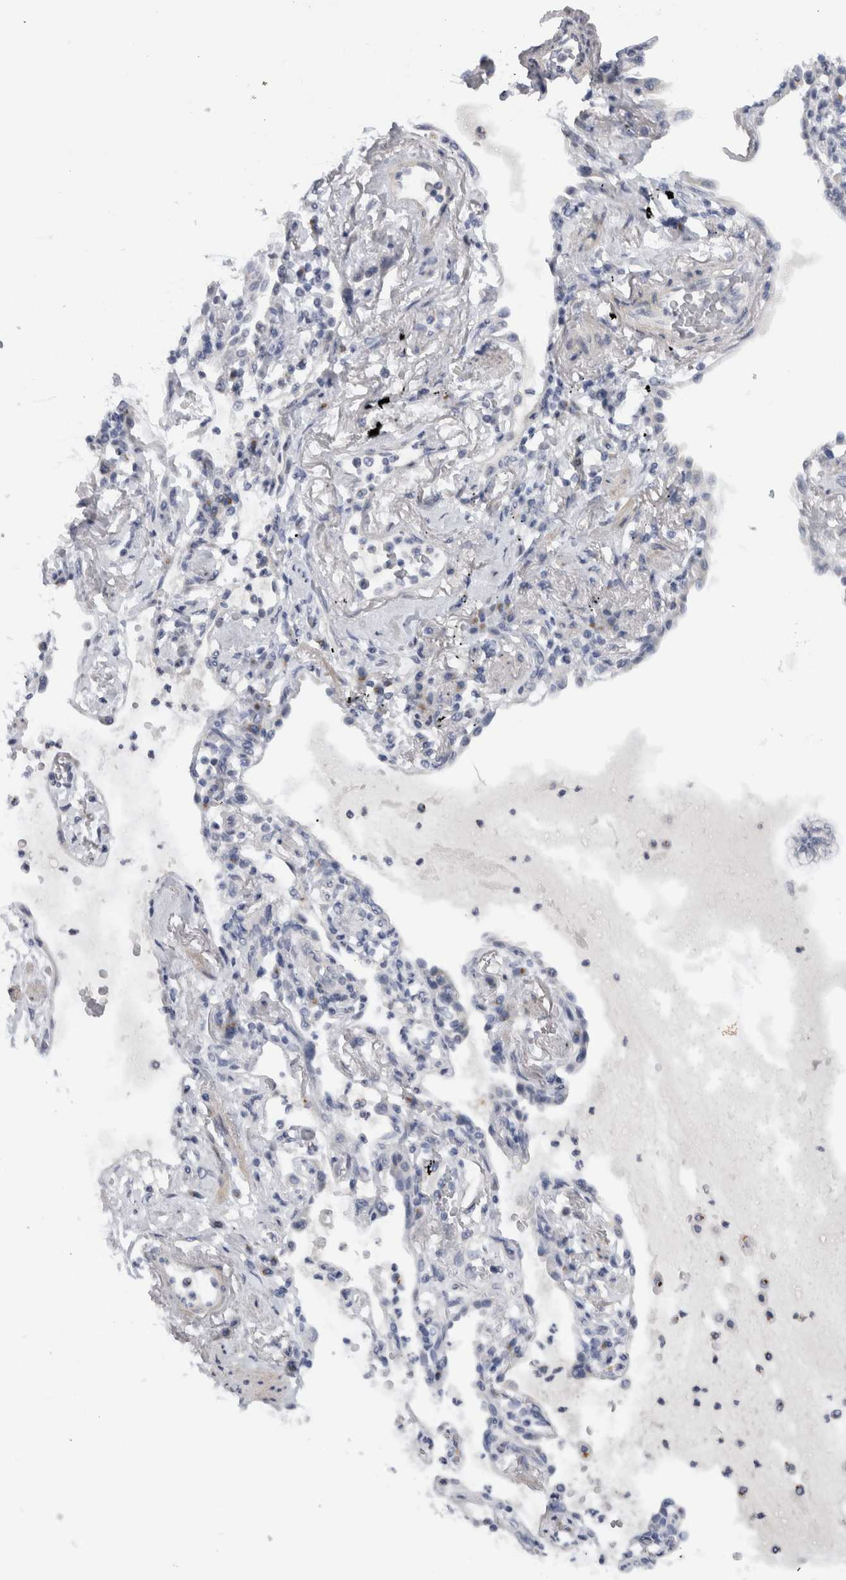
{"staining": {"intensity": "negative", "quantity": "none", "location": "none"}, "tissue": "lung cancer", "cell_type": "Tumor cells", "image_type": "cancer", "snomed": [{"axis": "morphology", "description": "Adenocarcinoma, NOS"}, {"axis": "topography", "description": "Lung"}], "caption": "Histopathology image shows no protein expression in tumor cells of adenocarcinoma (lung) tissue.", "gene": "MGAT1", "patient": {"sex": "female", "age": 70}}